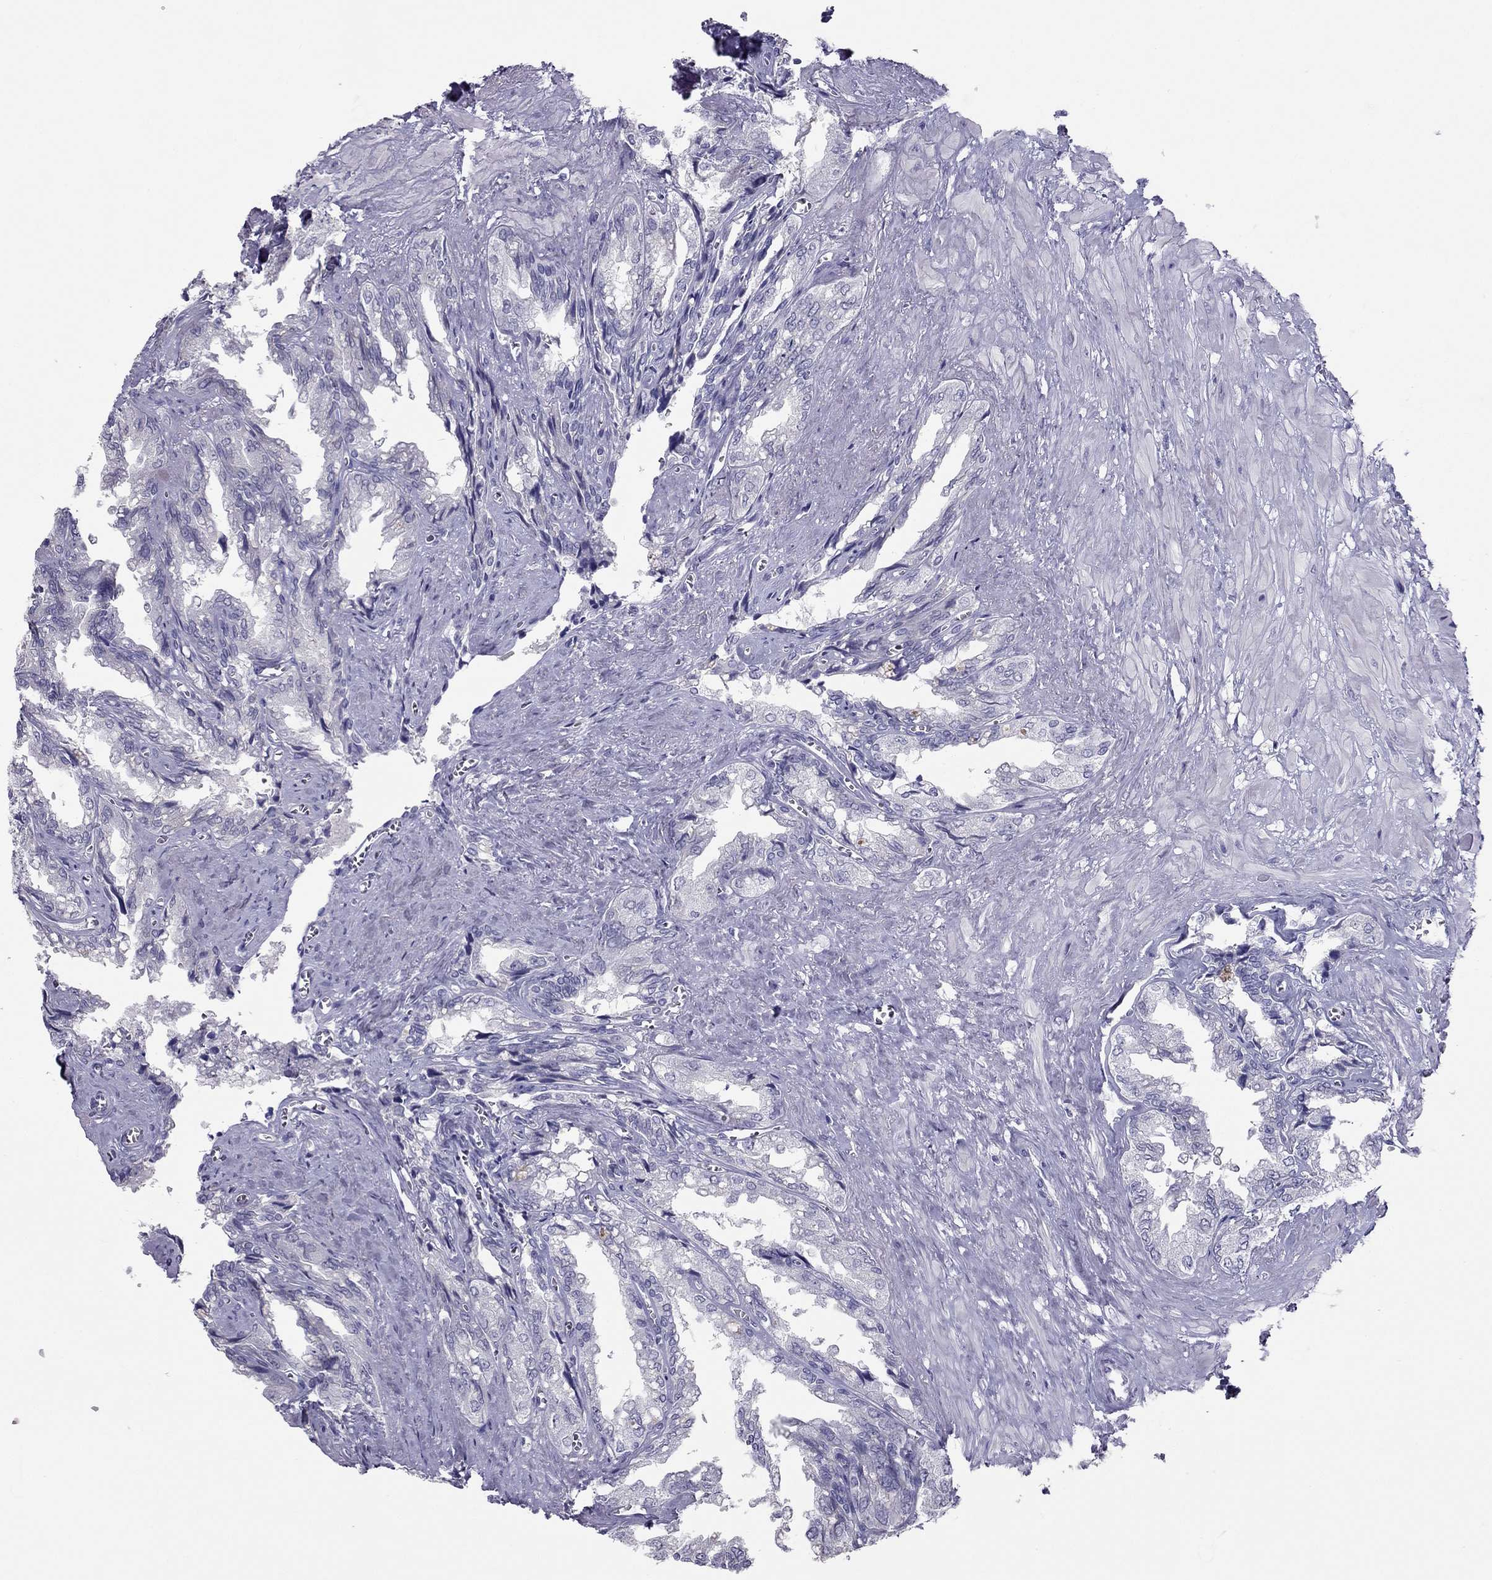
{"staining": {"intensity": "negative", "quantity": "none", "location": "none"}, "tissue": "seminal vesicle", "cell_type": "Glandular cells", "image_type": "normal", "snomed": [{"axis": "morphology", "description": "Normal tissue, NOS"}, {"axis": "topography", "description": "Seminal veicle"}], "caption": "Photomicrograph shows no significant protein expression in glandular cells of unremarkable seminal vesicle.", "gene": "PDE6A", "patient": {"sex": "male", "age": 67}}